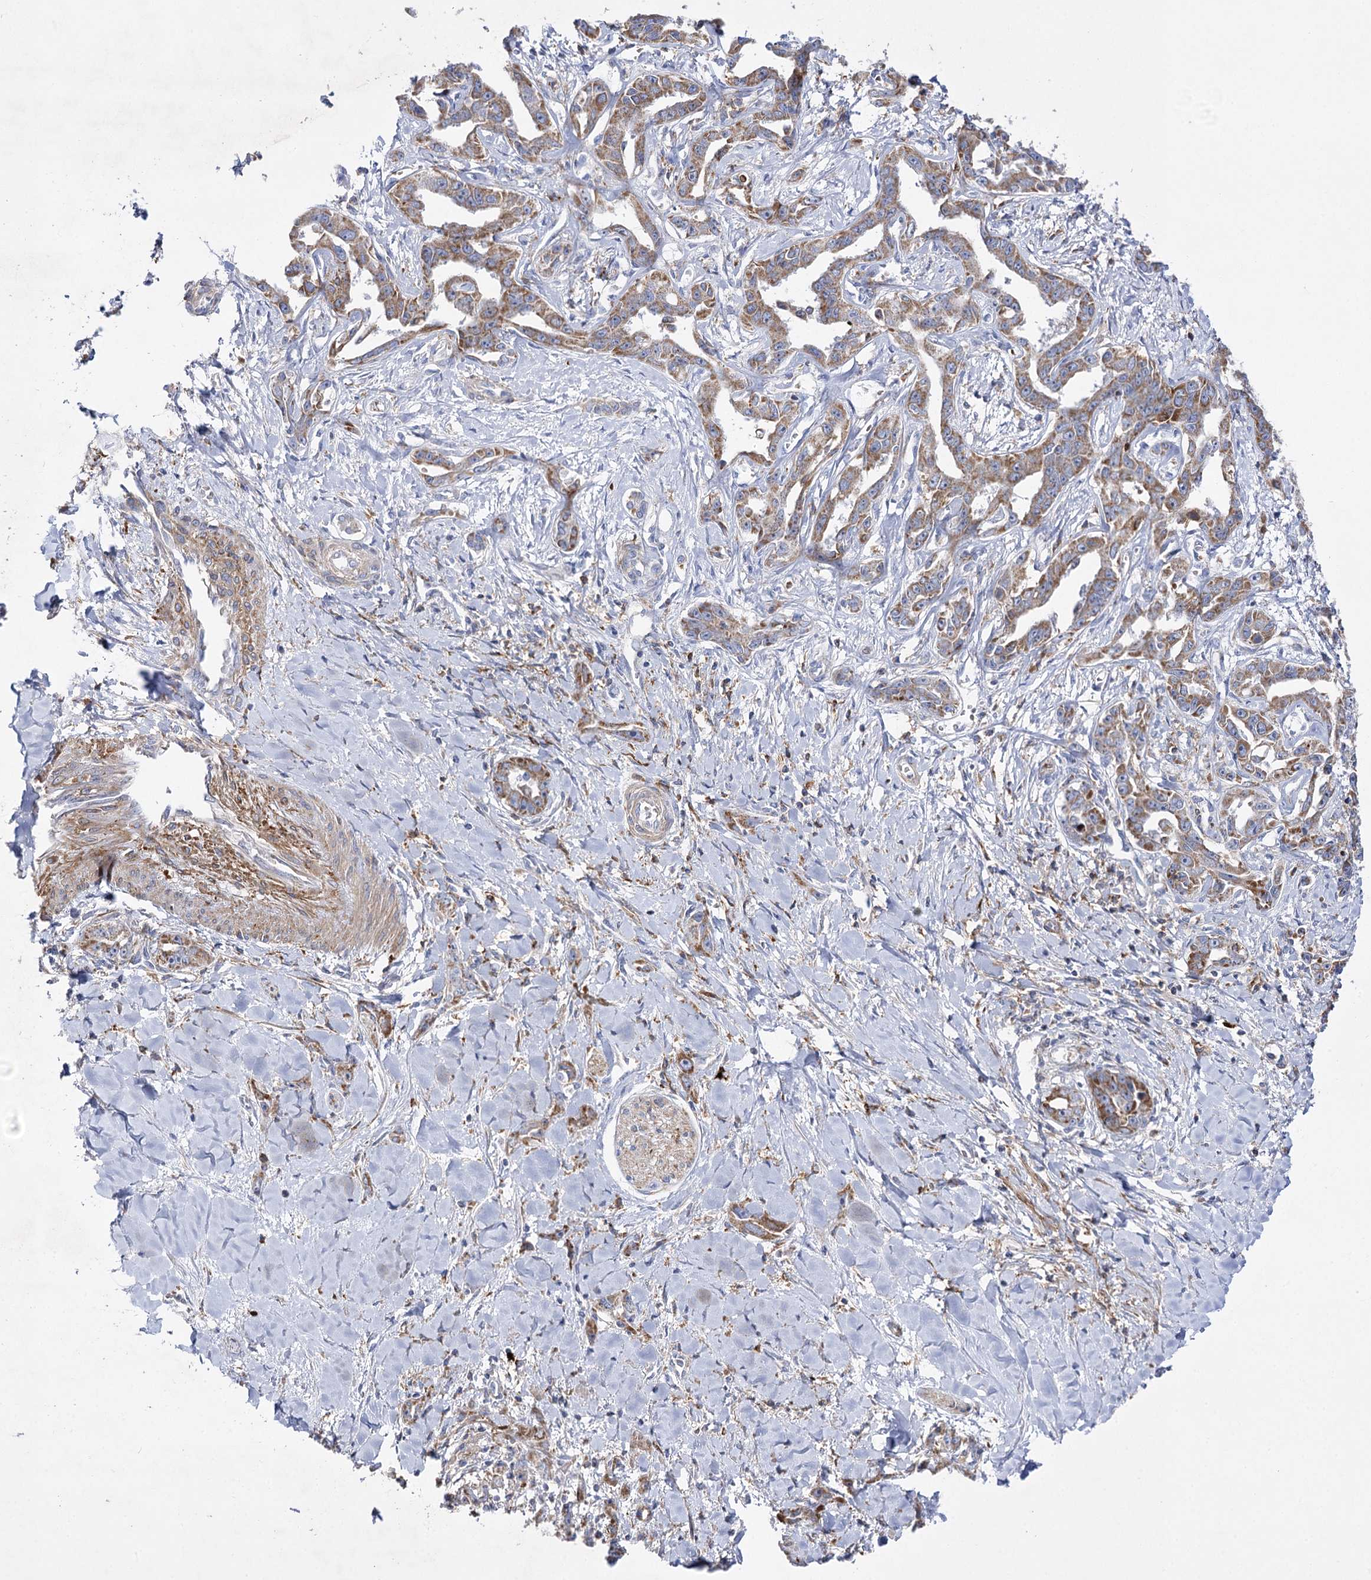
{"staining": {"intensity": "moderate", "quantity": ">75%", "location": "cytoplasmic/membranous"}, "tissue": "liver cancer", "cell_type": "Tumor cells", "image_type": "cancer", "snomed": [{"axis": "morphology", "description": "Cholangiocarcinoma"}, {"axis": "topography", "description": "Liver"}], "caption": "There is medium levels of moderate cytoplasmic/membranous positivity in tumor cells of liver cancer, as demonstrated by immunohistochemical staining (brown color).", "gene": "COX15", "patient": {"sex": "male", "age": 59}}